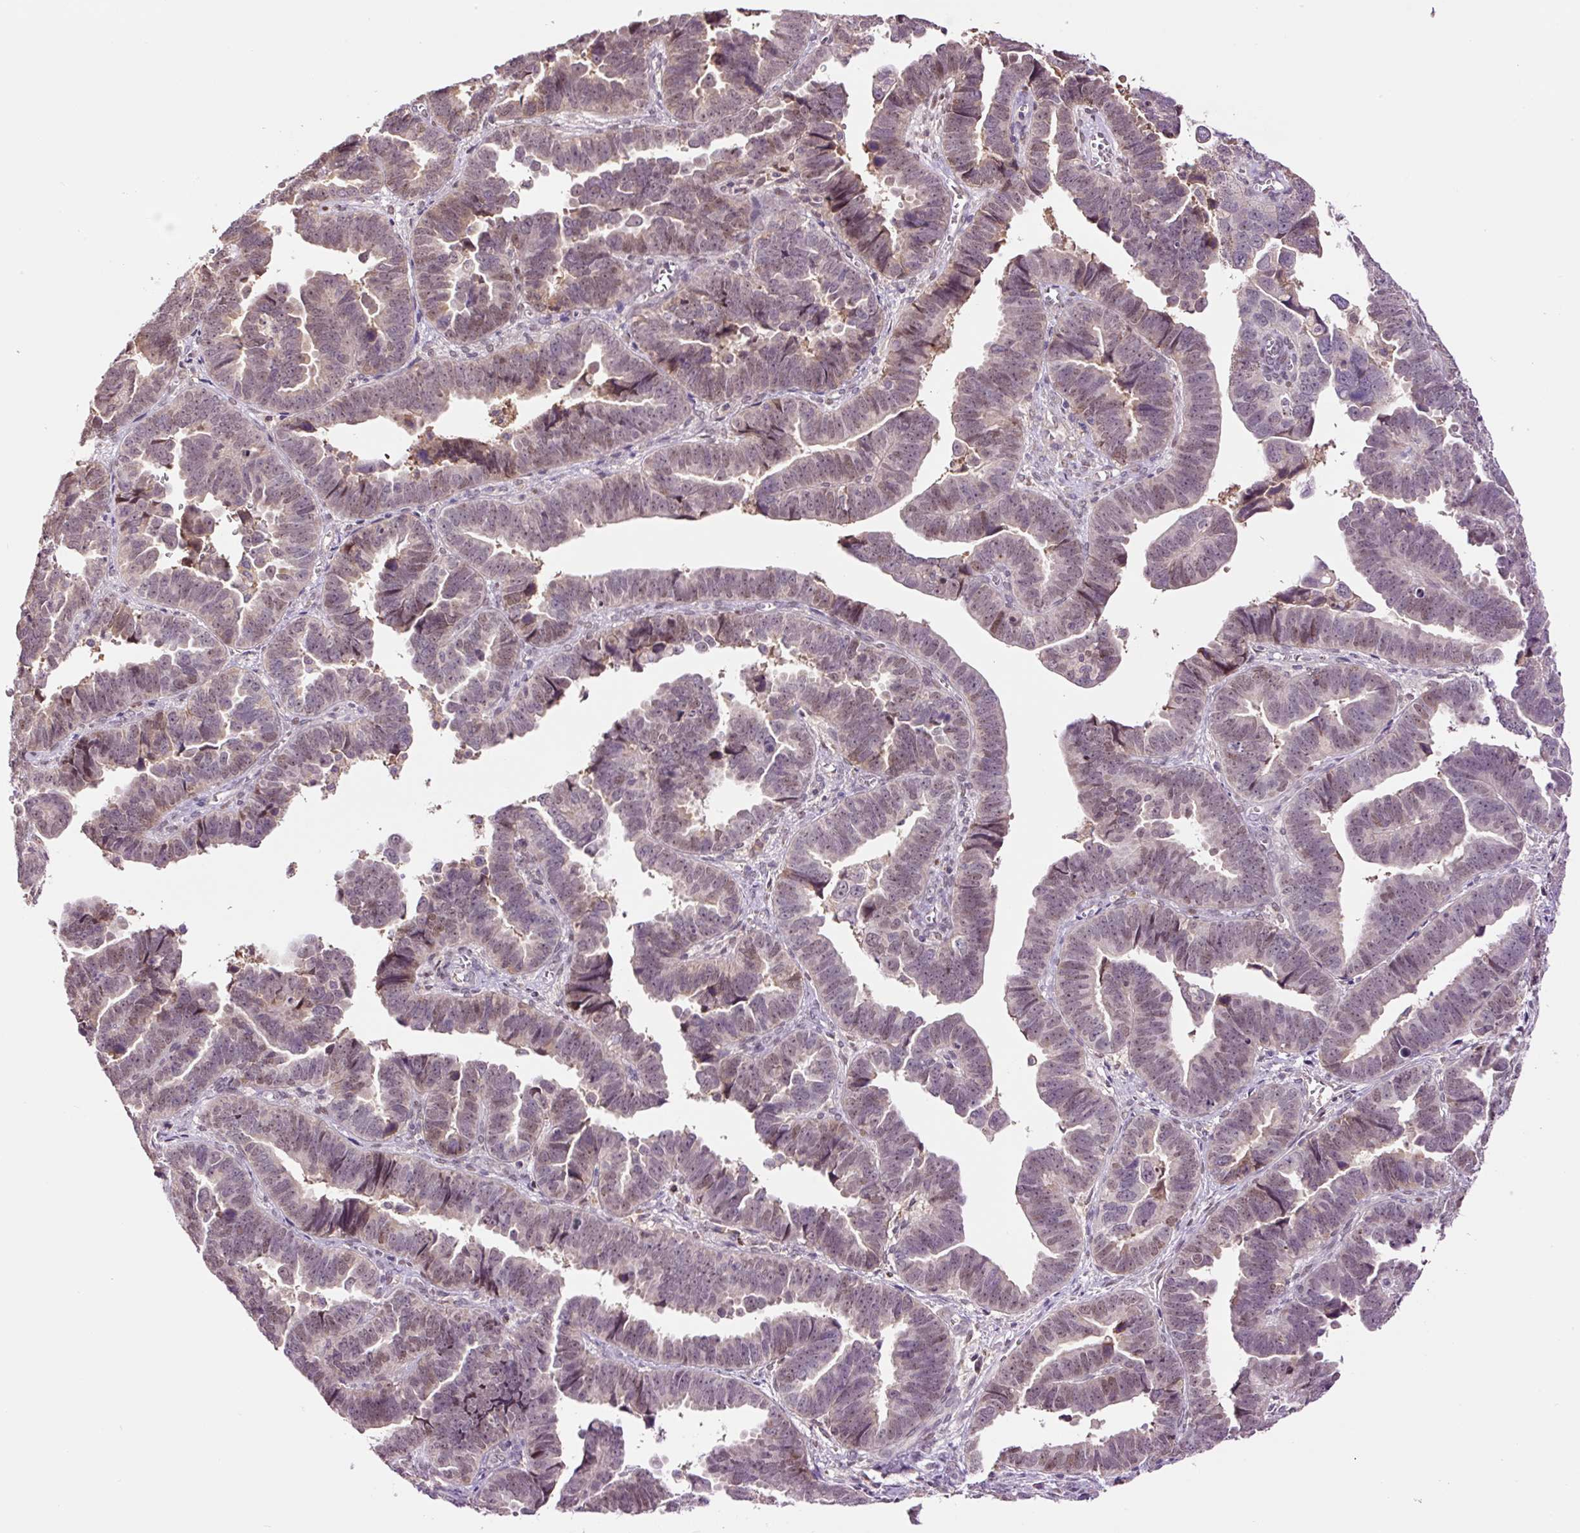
{"staining": {"intensity": "weak", "quantity": "25%-75%", "location": "nuclear"}, "tissue": "endometrial cancer", "cell_type": "Tumor cells", "image_type": "cancer", "snomed": [{"axis": "morphology", "description": "Adenocarcinoma, NOS"}, {"axis": "topography", "description": "Endometrium"}], "caption": "Endometrial adenocarcinoma was stained to show a protein in brown. There is low levels of weak nuclear positivity in approximately 25%-75% of tumor cells.", "gene": "DPPA4", "patient": {"sex": "female", "age": 75}}